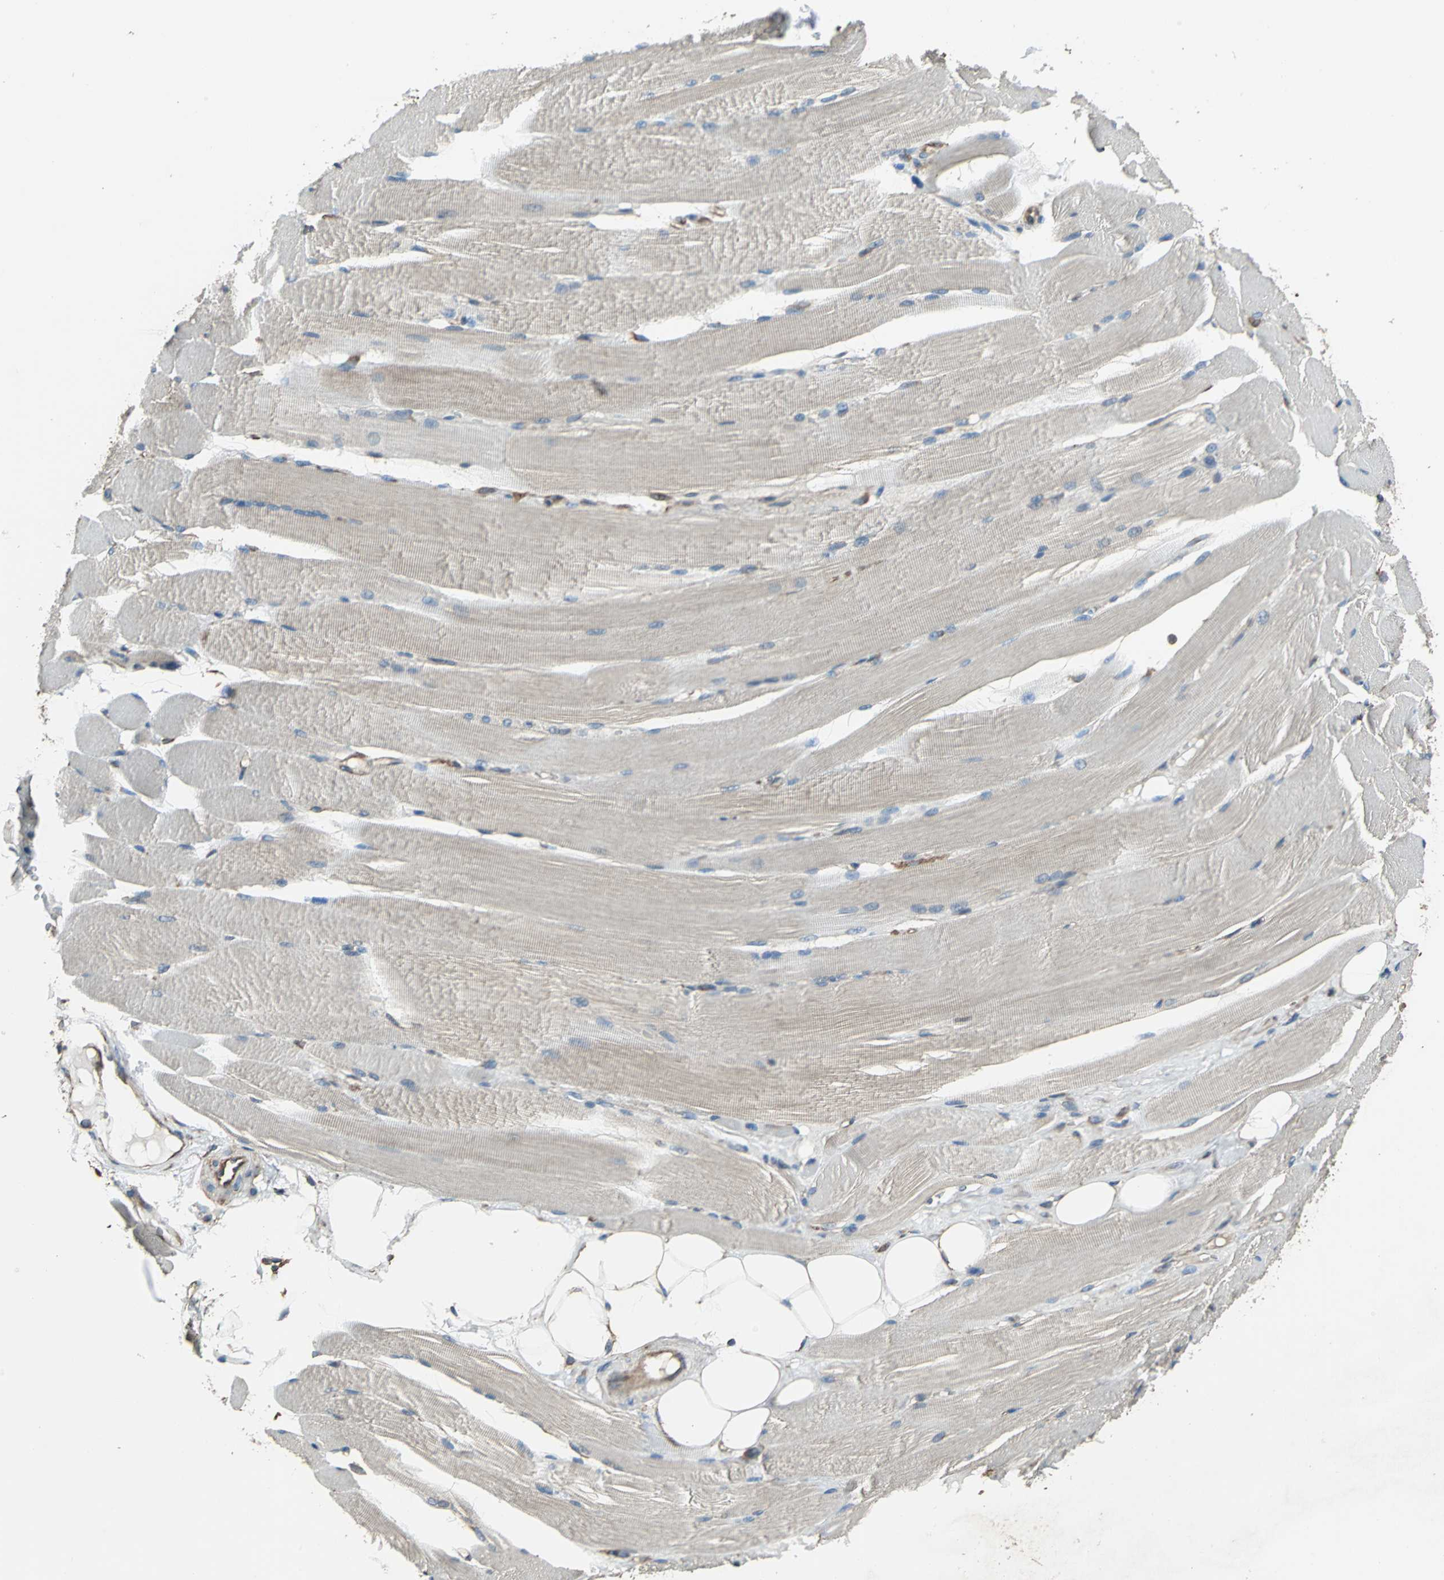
{"staining": {"intensity": "weak", "quantity": ">75%", "location": "cytoplasmic/membranous"}, "tissue": "skeletal muscle", "cell_type": "Myocytes", "image_type": "normal", "snomed": [{"axis": "morphology", "description": "Normal tissue, NOS"}, {"axis": "topography", "description": "Skeletal muscle"}, {"axis": "topography", "description": "Peripheral nerve tissue"}], "caption": "Approximately >75% of myocytes in normal human skeletal muscle reveal weak cytoplasmic/membranous protein expression as visualized by brown immunohistochemical staining.", "gene": "GPANK1", "patient": {"sex": "female", "age": 84}}